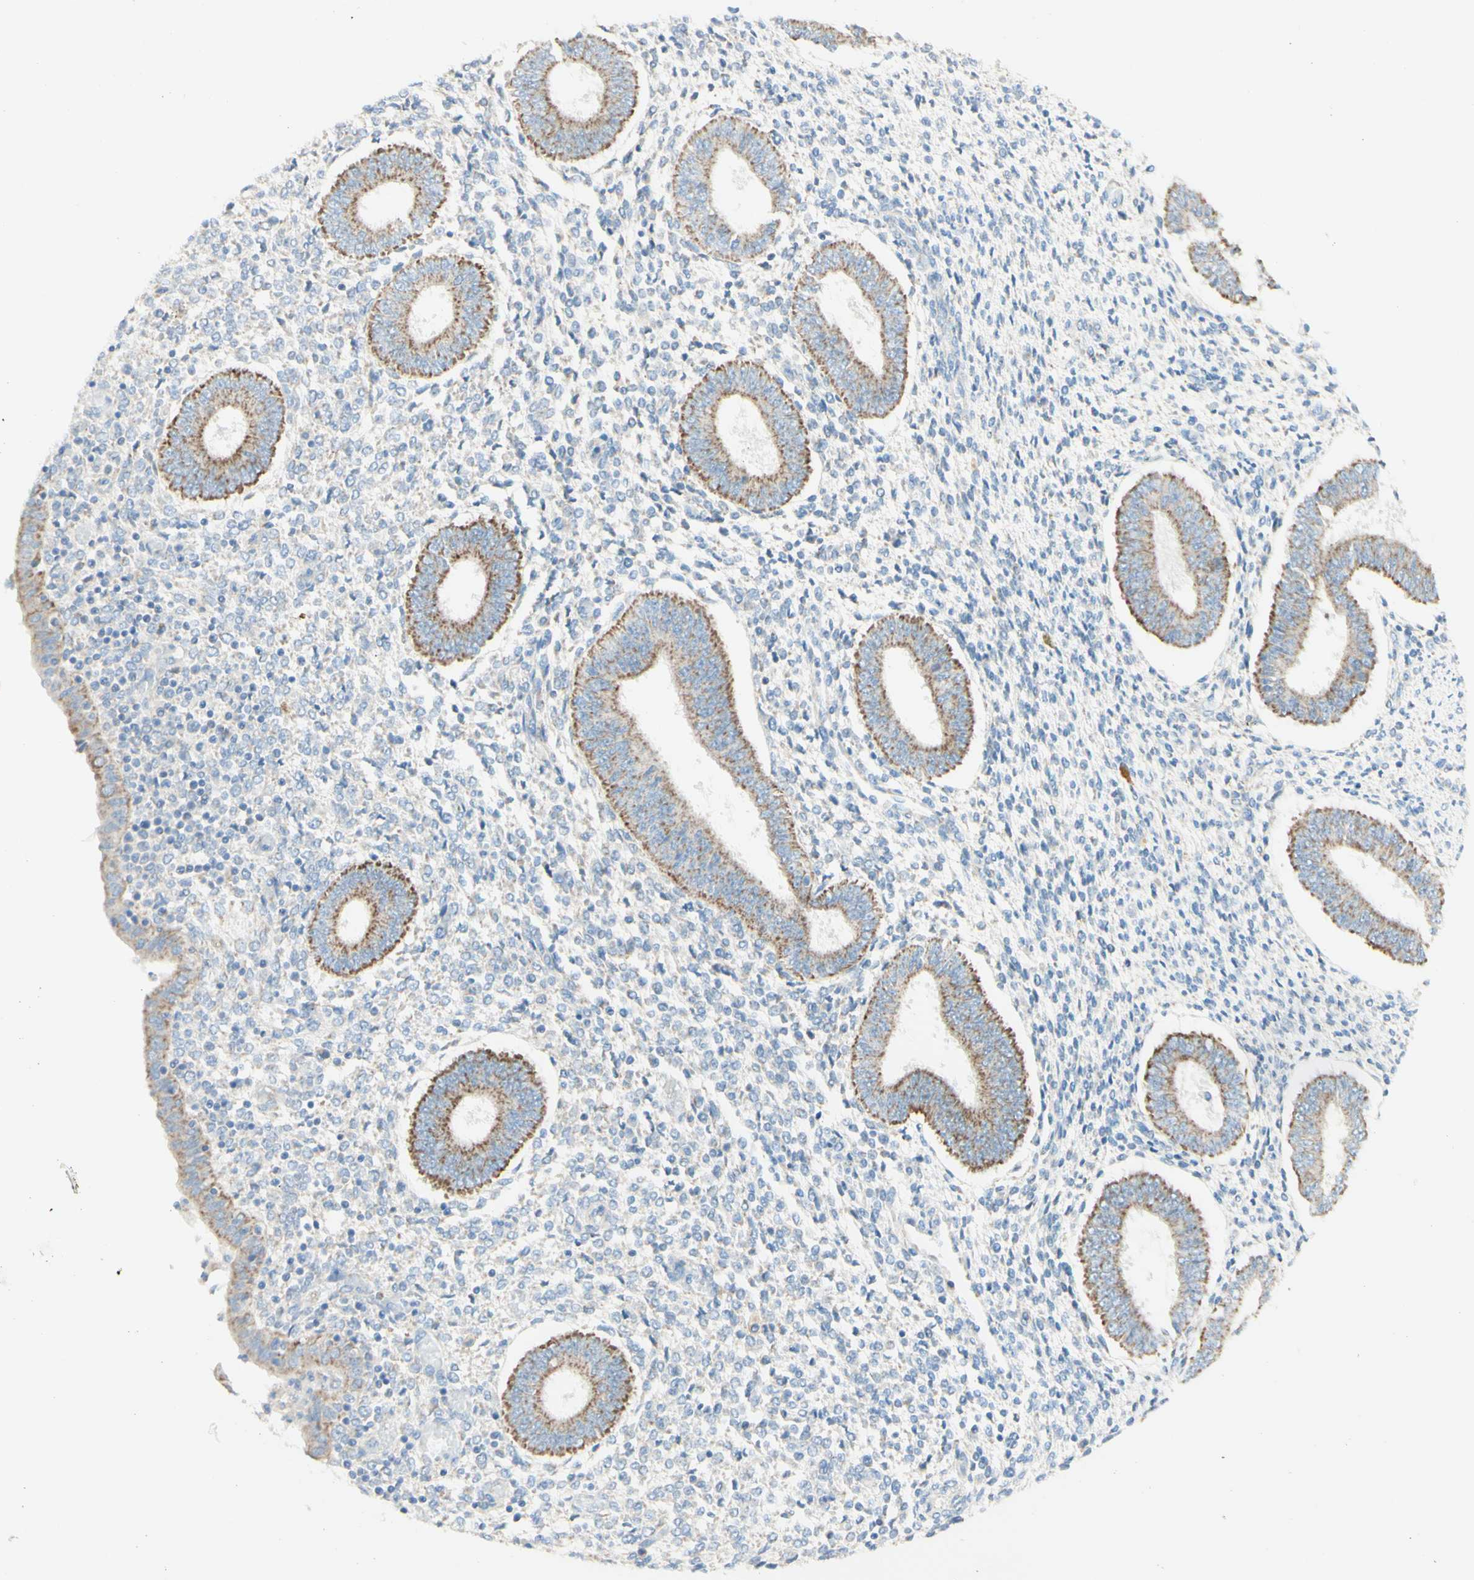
{"staining": {"intensity": "weak", "quantity": "<25%", "location": "cytoplasmic/membranous"}, "tissue": "endometrium", "cell_type": "Cells in endometrial stroma", "image_type": "normal", "snomed": [{"axis": "morphology", "description": "Normal tissue, NOS"}, {"axis": "topography", "description": "Endometrium"}], "caption": "Cells in endometrial stroma are negative for protein expression in normal human endometrium. The staining was performed using DAB to visualize the protein expression in brown, while the nuclei were stained in blue with hematoxylin (Magnification: 20x).", "gene": "ARMC10", "patient": {"sex": "female", "age": 35}}